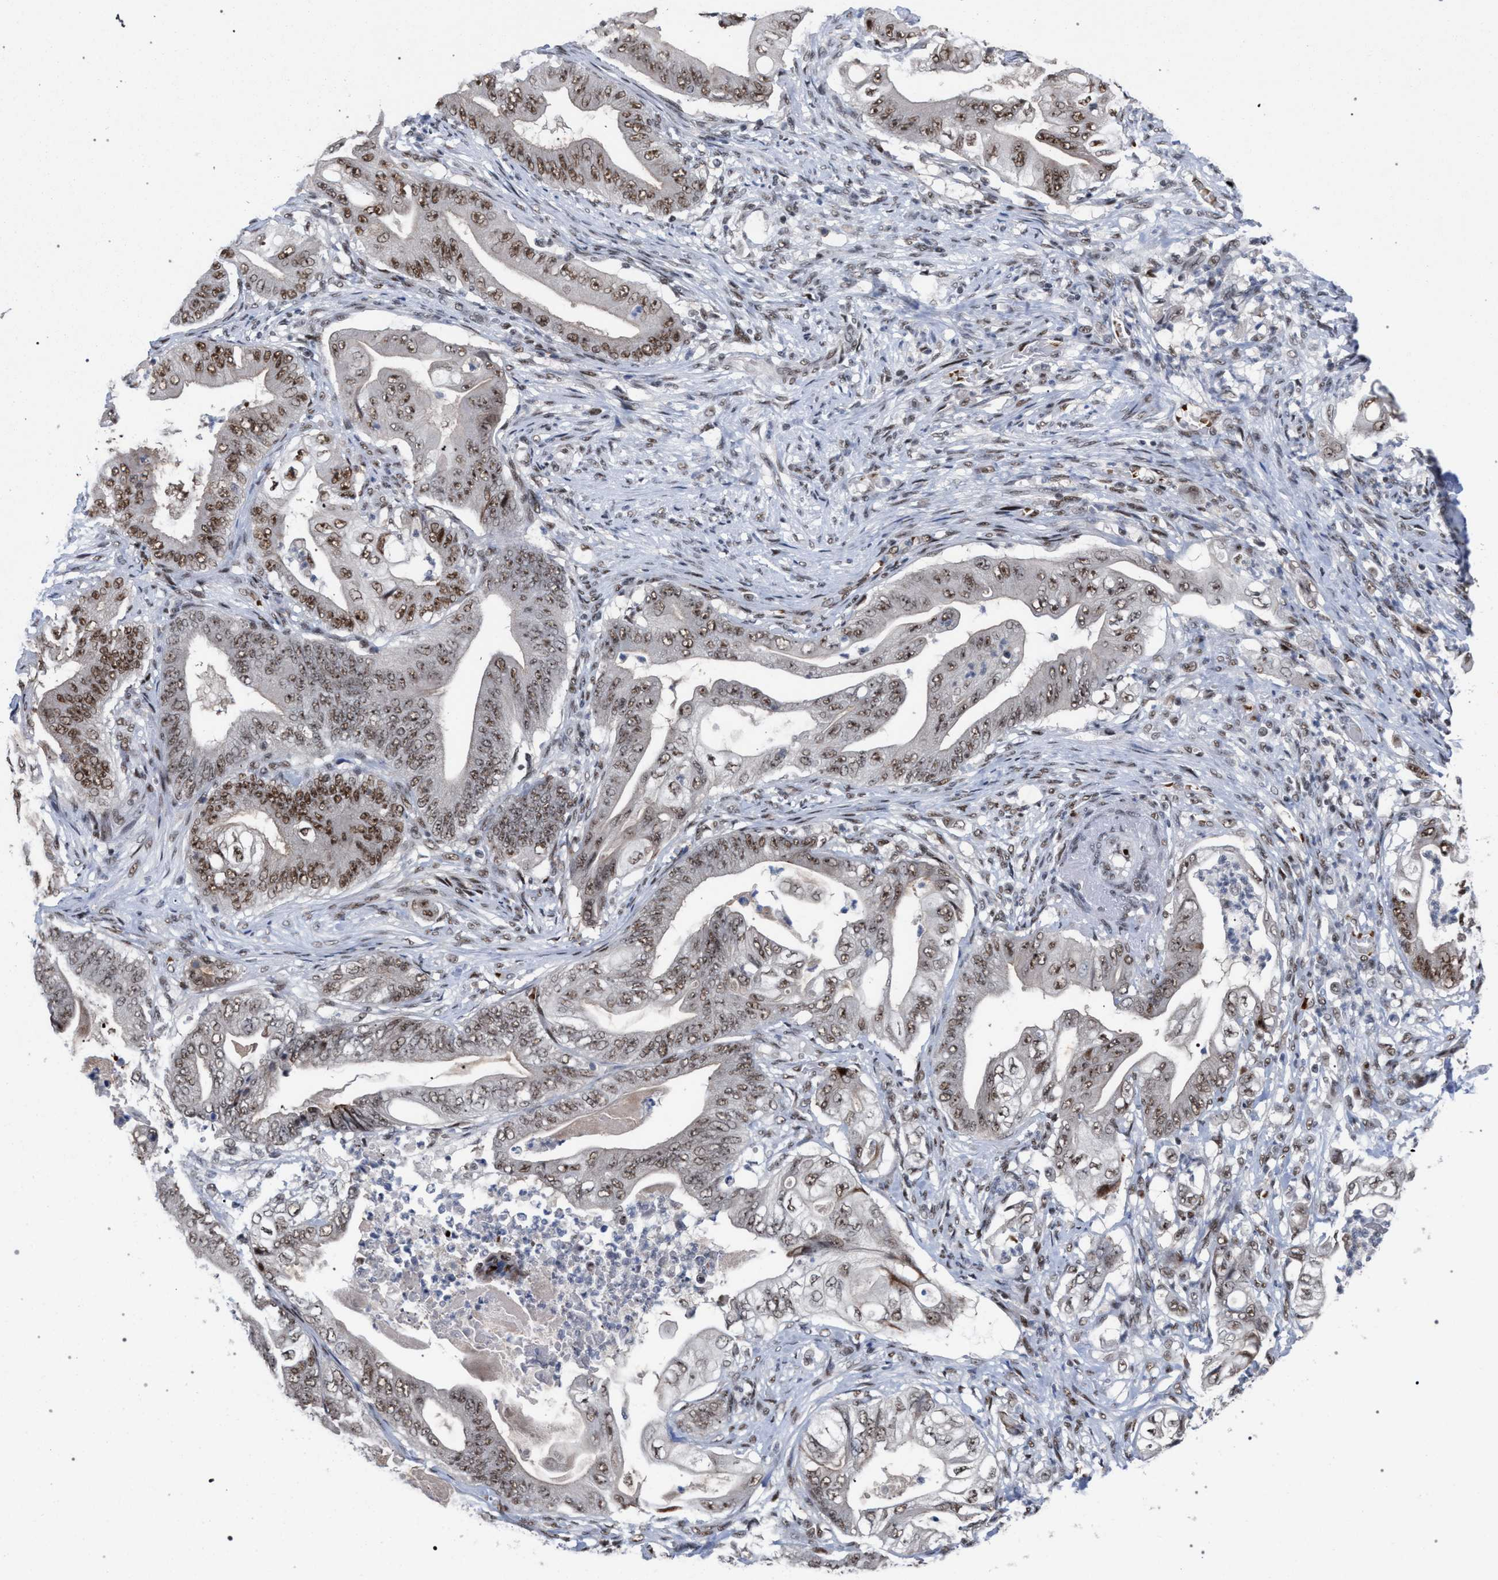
{"staining": {"intensity": "moderate", "quantity": ">75%", "location": "nuclear"}, "tissue": "stomach cancer", "cell_type": "Tumor cells", "image_type": "cancer", "snomed": [{"axis": "morphology", "description": "Adenocarcinoma, NOS"}, {"axis": "topography", "description": "Stomach"}], "caption": "Protein staining of stomach cancer tissue demonstrates moderate nuclear expression in approximately >75% of tumor cells. Using DAB (3,3'-diaminobenzidine) (brown) and hematoxylin (blue) stains, captured at high magnification using brightfield microscopy.", "gene": "SCAF4", "patient": {"sex": "female", "age": 73}}